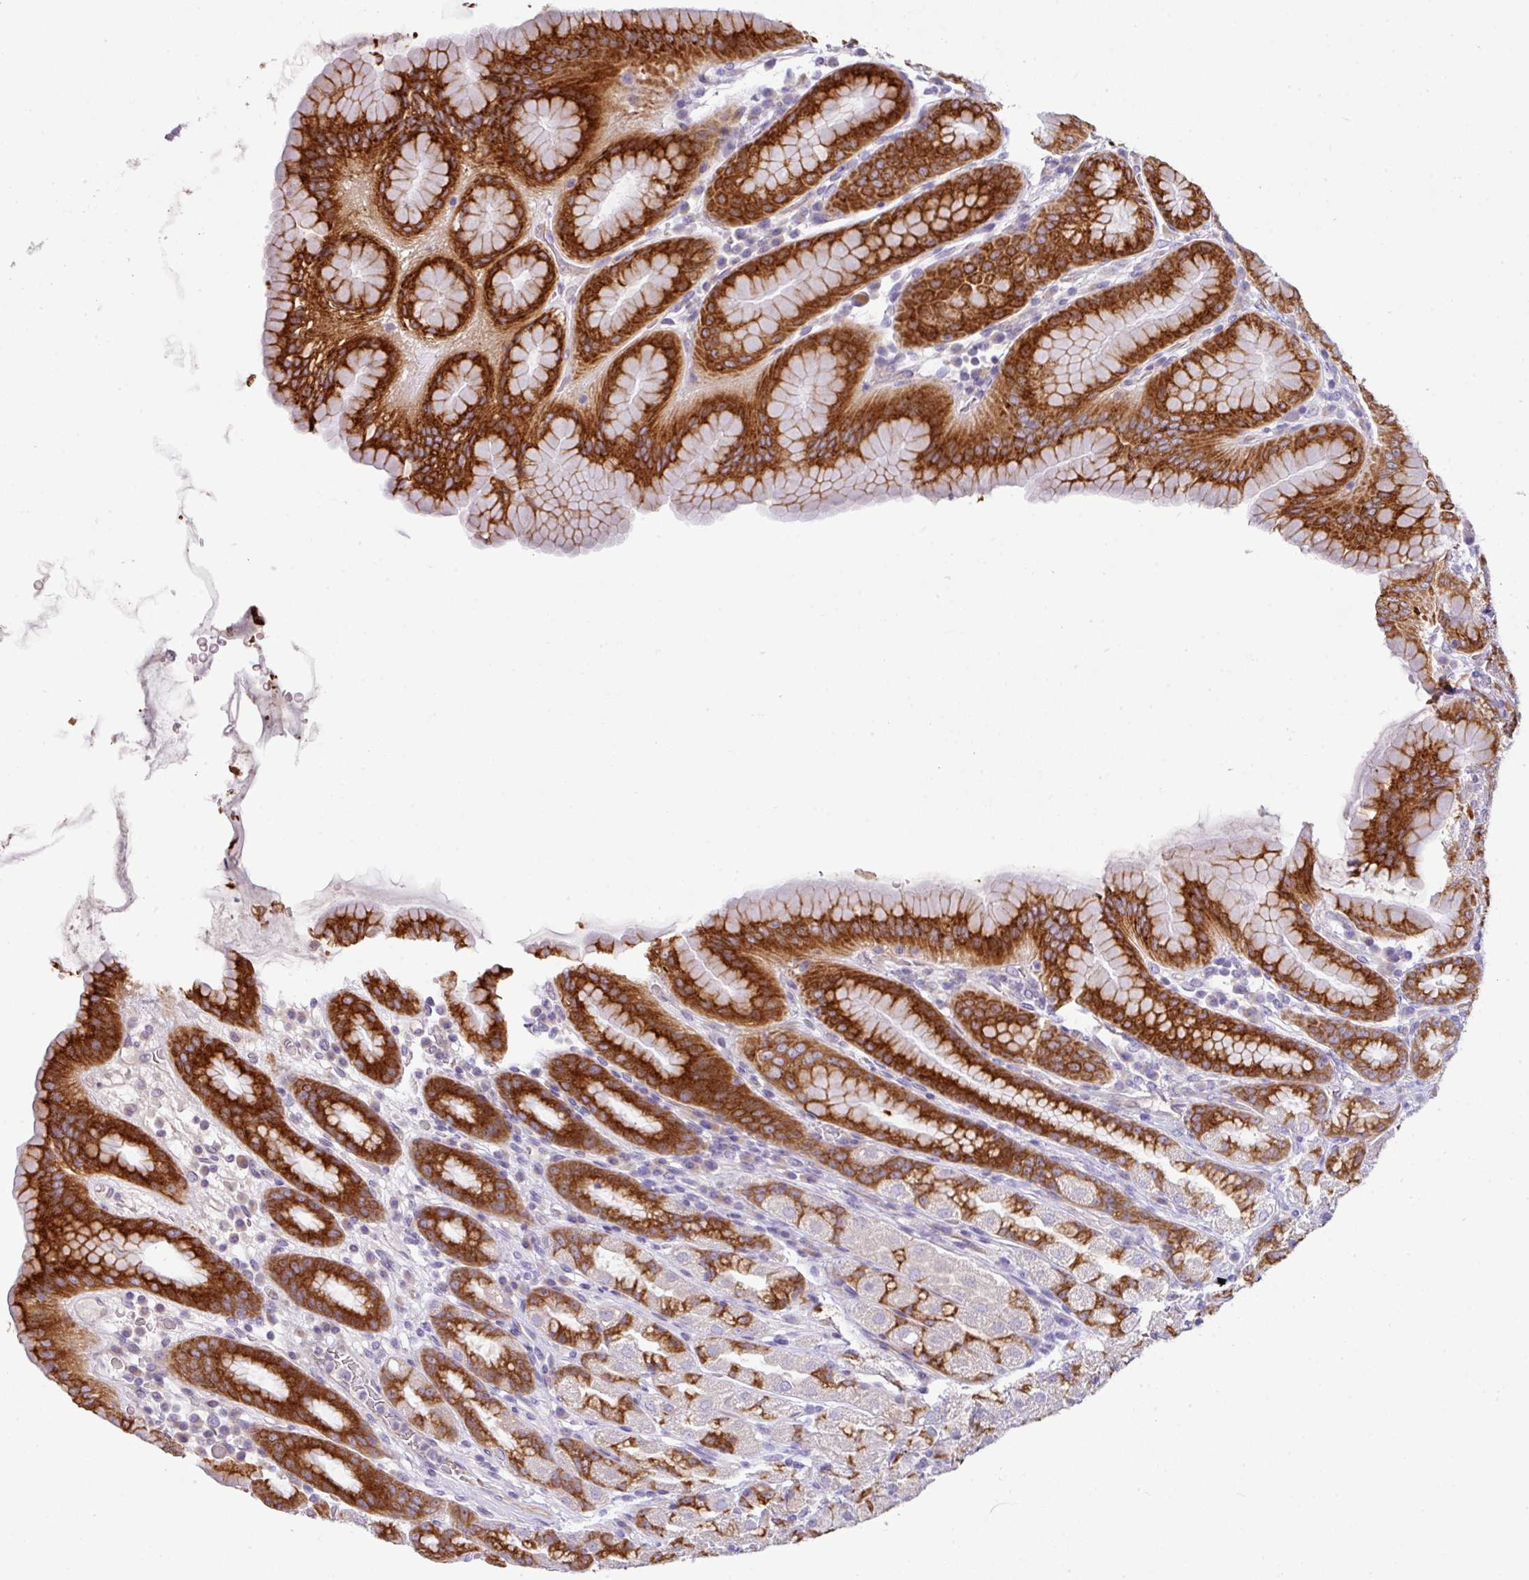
{"staining": {"intensity": "strong", "quantity": "25%-75%", "location": "cytoplasmic/membranous"}, "tissue": "stomach", "cell_type": "Glandular cells", "image_type": "normal", "snomed": [{"axis": "morphology", "description": "Normal tissue, NOS"}, {"axis": "topography", "description": "Stomach, upper"}, {"axis": "topography", "description": "Stomach"}], "caption": "Immunohistochemical staining of normal human stomach demonstrates high levels of strong cytoplasmic/membranous staining in approximately 25%-75% of glandular cells. (Brightfield microscopy of DAB IHC at high magnification).", "gene": "PIK3R5", "patient": {"sex": "male", "age": 68}}